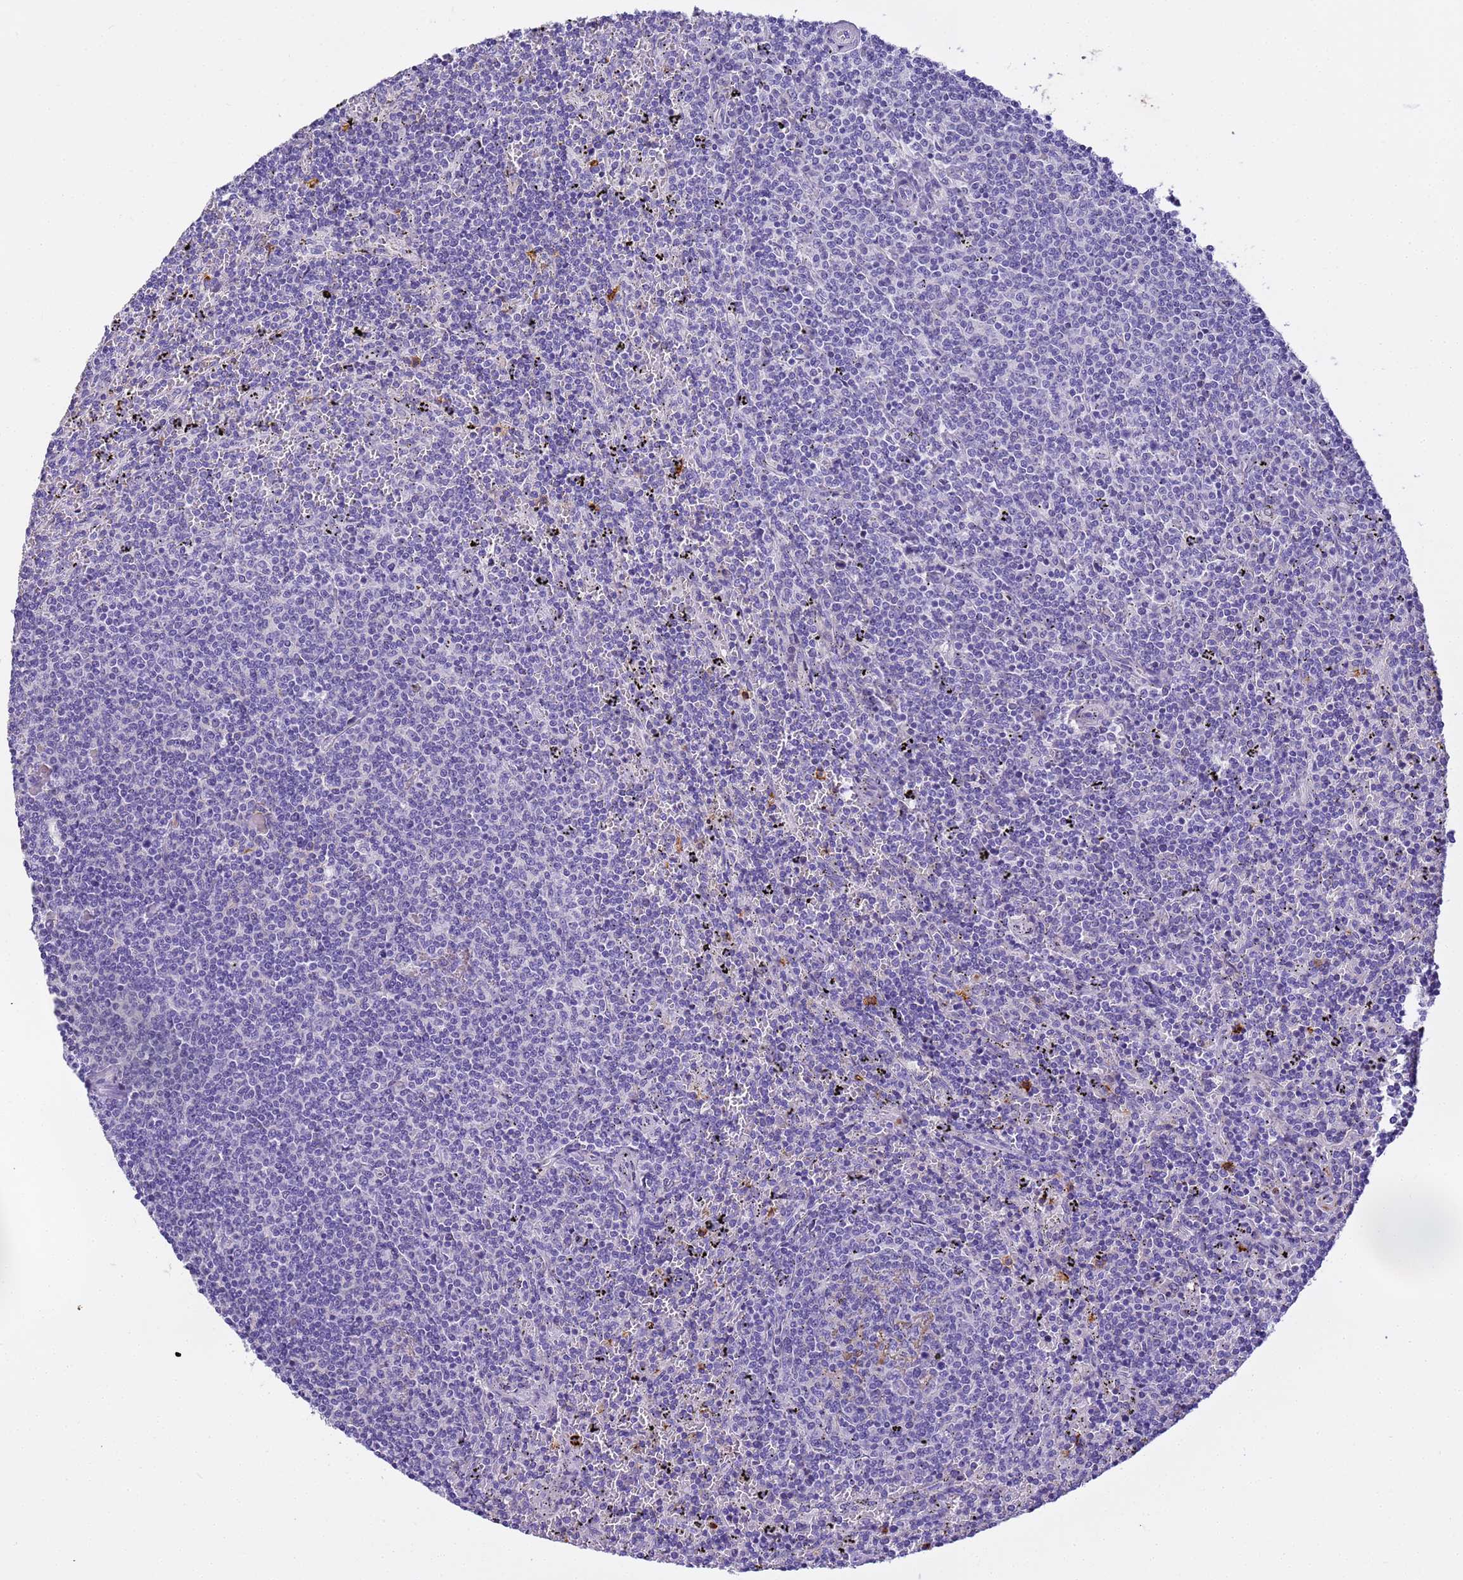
{"staining": {"intensity": "negative", "quantity": "none", "location": "none"}, "tissue": "lymphoma", "cell_type": "Tumor cells", "image_type": "cancer", "snomed": [{"axis": "morphology", "description": "Malignant lymphoma, non-Hodgkin's type, Low grade"}, {"axis": "topography", "description": "Spleen"}], "caption": "Tumor cells show no significant staining in malignant lymphoma, non-Hodgkin's type (low-grade).", "gene": "CFHR2", "patient": {"sex": "female", "age": 50}}